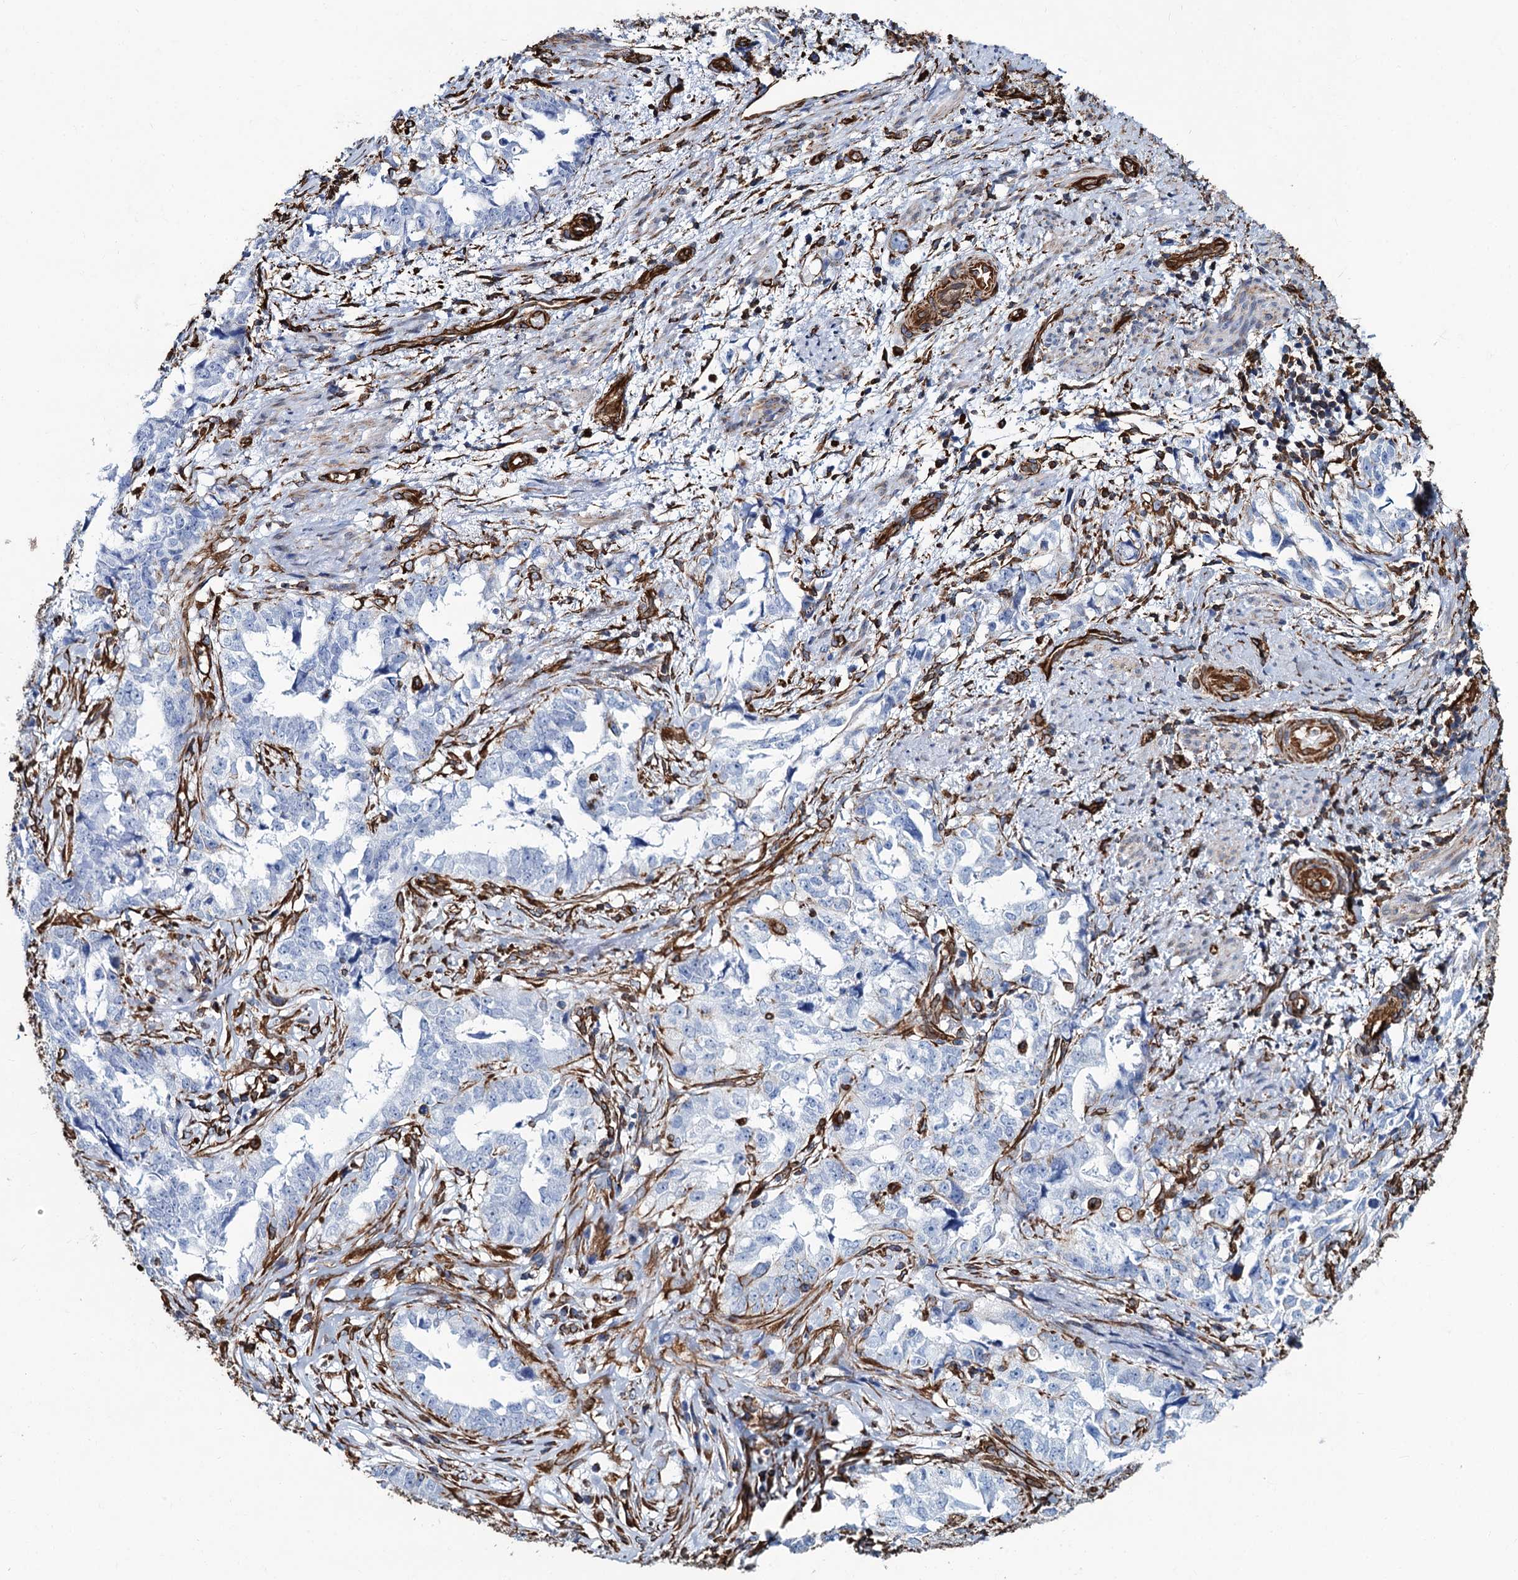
{"staining": {"intensity": "negative", "quantity": "none", "location": "none"}, "tissue": "endometrial cancer", "cell_type": "Tumor cells", "image_type": "cancer", "snomed": [{"axis": "morphology", "description": "Adenocarcinoma, NOS"}, {"axis": "topography", "description": "Endometrium"}], "caption": "An immunohistochemistry (IHC) image of endometrial adenocarcinoma is shown. There is no staining in tumor cells of endometrial adenocarcinoma. (DAB immunohistochemistry (IHC), high magnification).", "gene": "PGM2", "patient": {"sex": "female", "age": 65}}